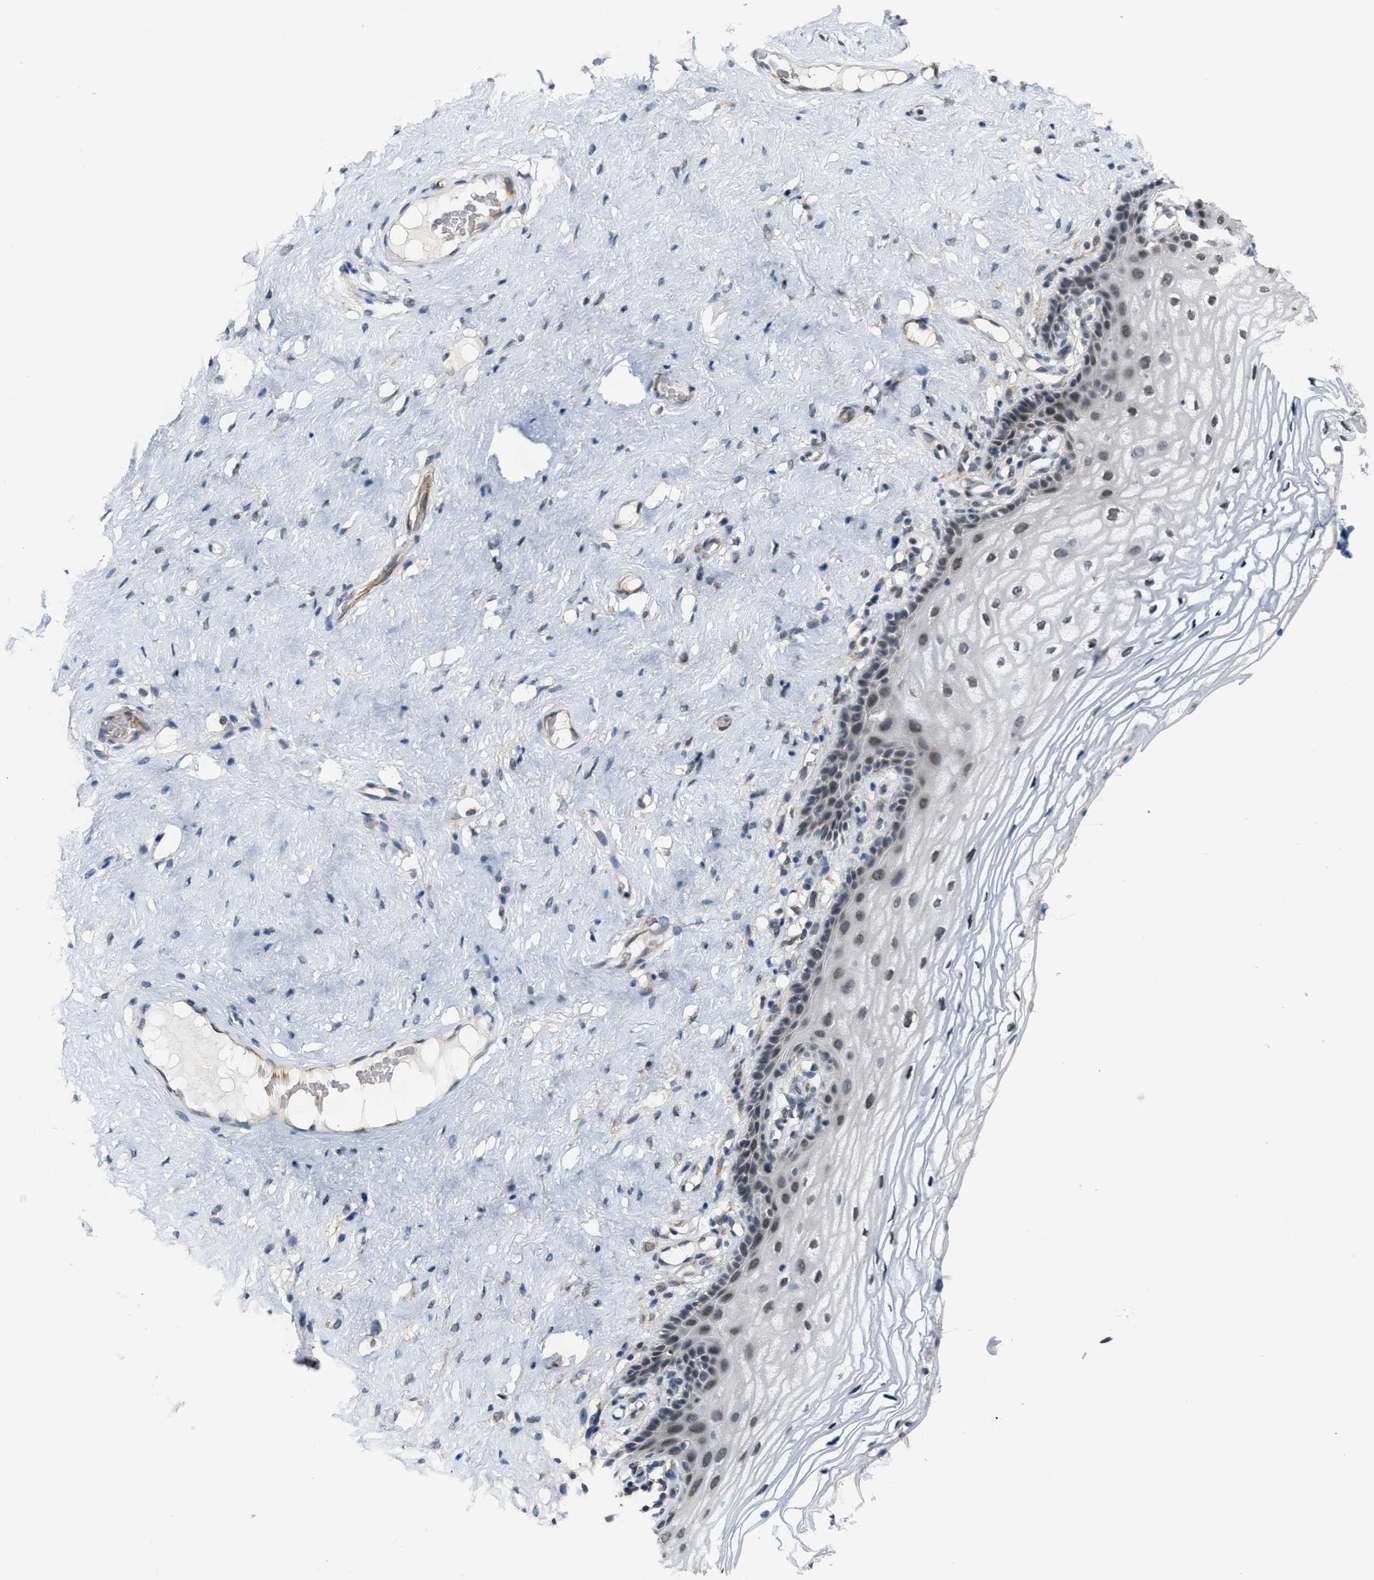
{"staining": {"intensity": "weak", "quantity": "<25%", "location": "nuclear"}, "tissue": "vagina", "cell_type": "Squamous epithelial cells", "image_type": "normal", "snomed": [{"axis": "morphology", "description": "Normal tissue, NOS"}, {"axis": "morphology", "description": "Adenocarcinoma, NOS"}, {"axis": "topography", "description": "Rectum"}, {"axis": "topography", "description": "Vagina"}], "caption": "An image of human vagina is negative for staining in squamous epithelial cells. The staining is performed using DAB (3,3'-diaminobenzidine) brown chromogen with nuclei counter-stained in using hematoxylin.", "gene": "KIF24", "patient": {"sex": "female", "age": 71}}